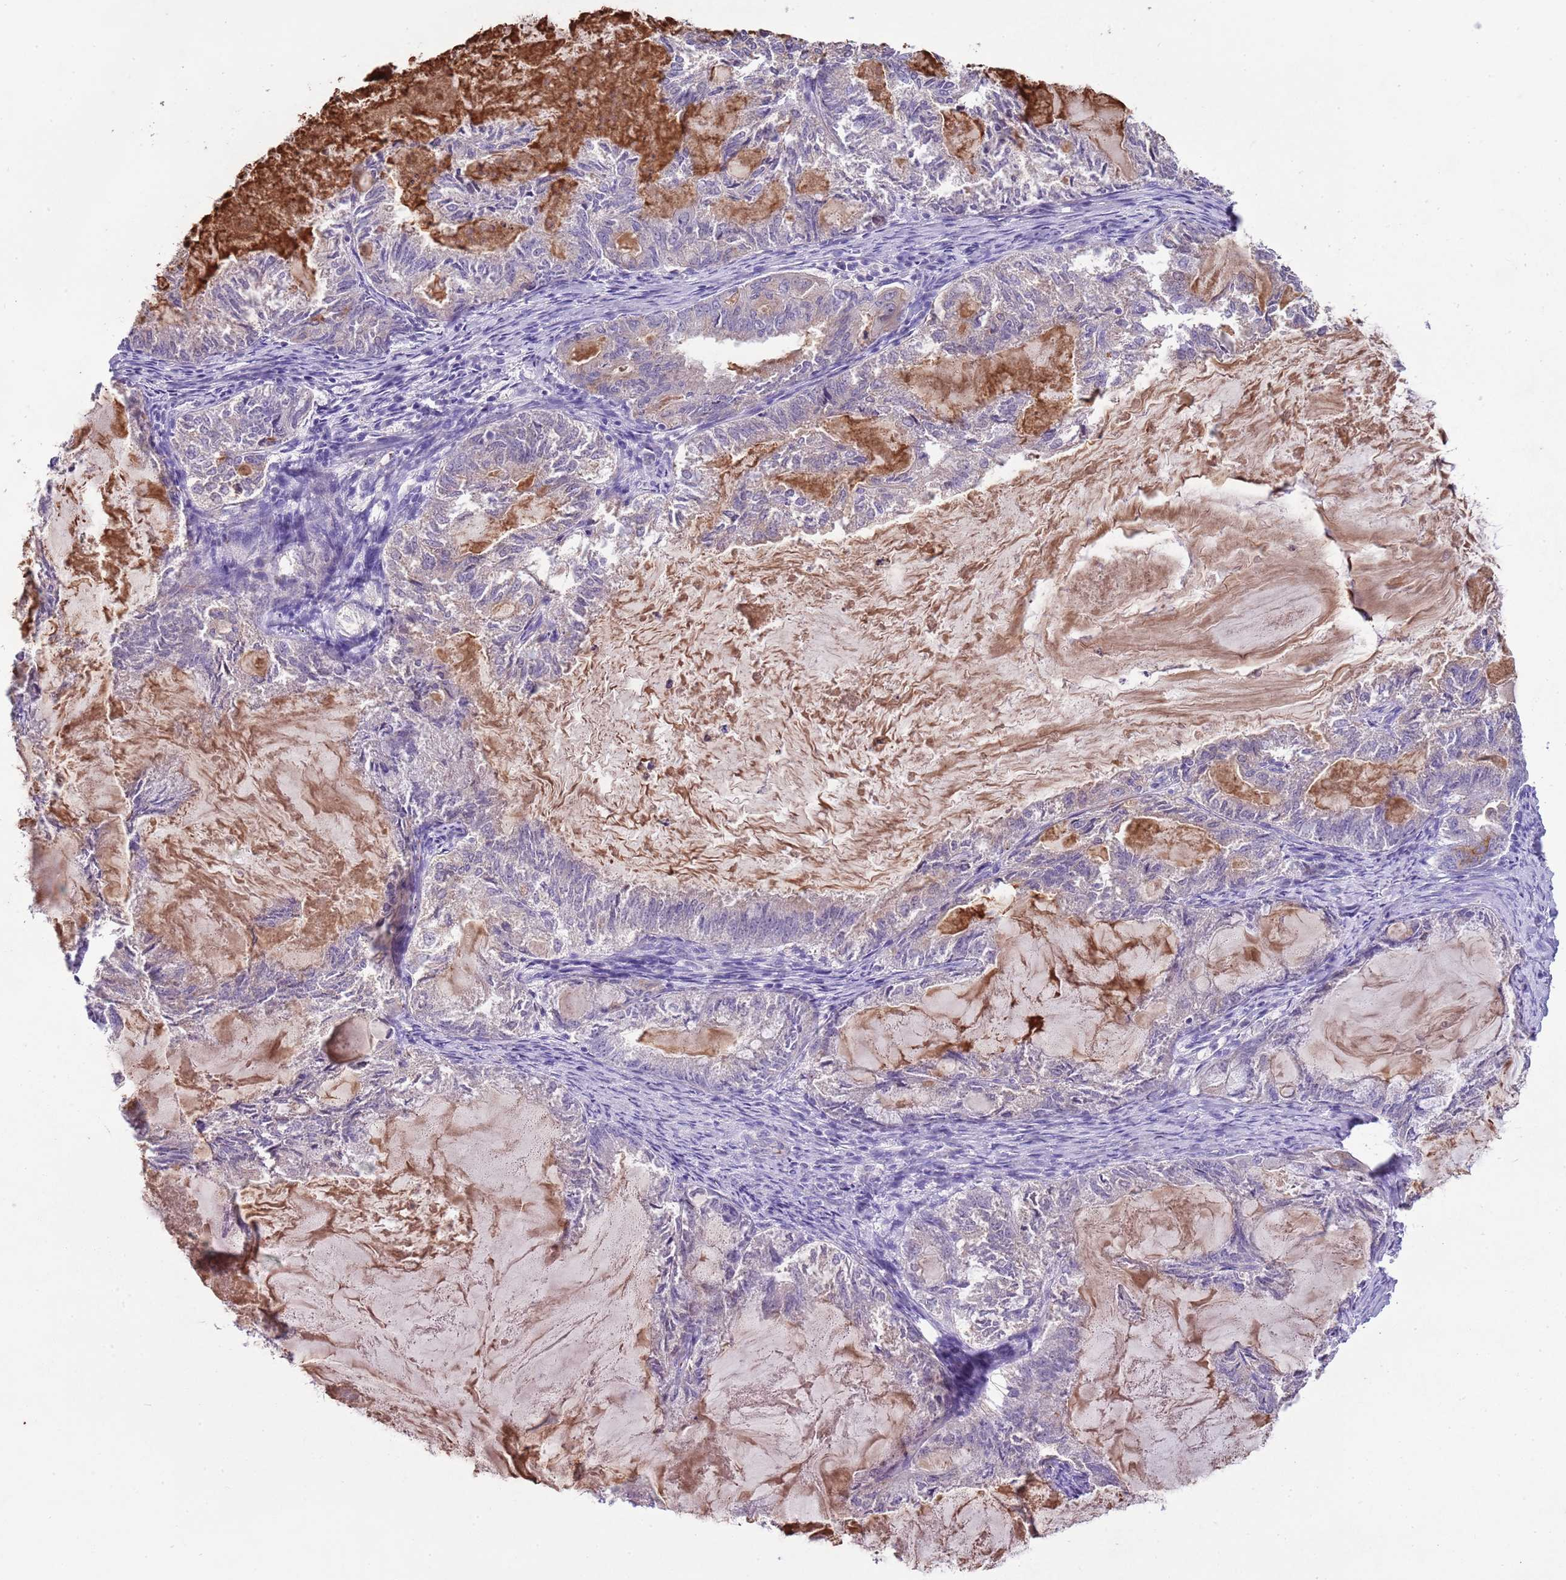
{"staining": {"intensity": "moderate", "quantity": "<25%", "location": "cytoplasmic/membranous"}, "tissue": "endometrial cancer", "cell_type": "Tumor cells", "image_type": "cancer", "snomed": [{"axis": "morphology", "description": "Adenocarcinoma, NOS"}, {"axis": "topography", "description": "Endometrium"}], "caption": "Adenocarcinoma (endometrial) stained for a protein shows moderate cytoplasmic/membranous positivity in tumor cells.", "gene": "HES3", "patient": {"sex": "female", "age": 86}}